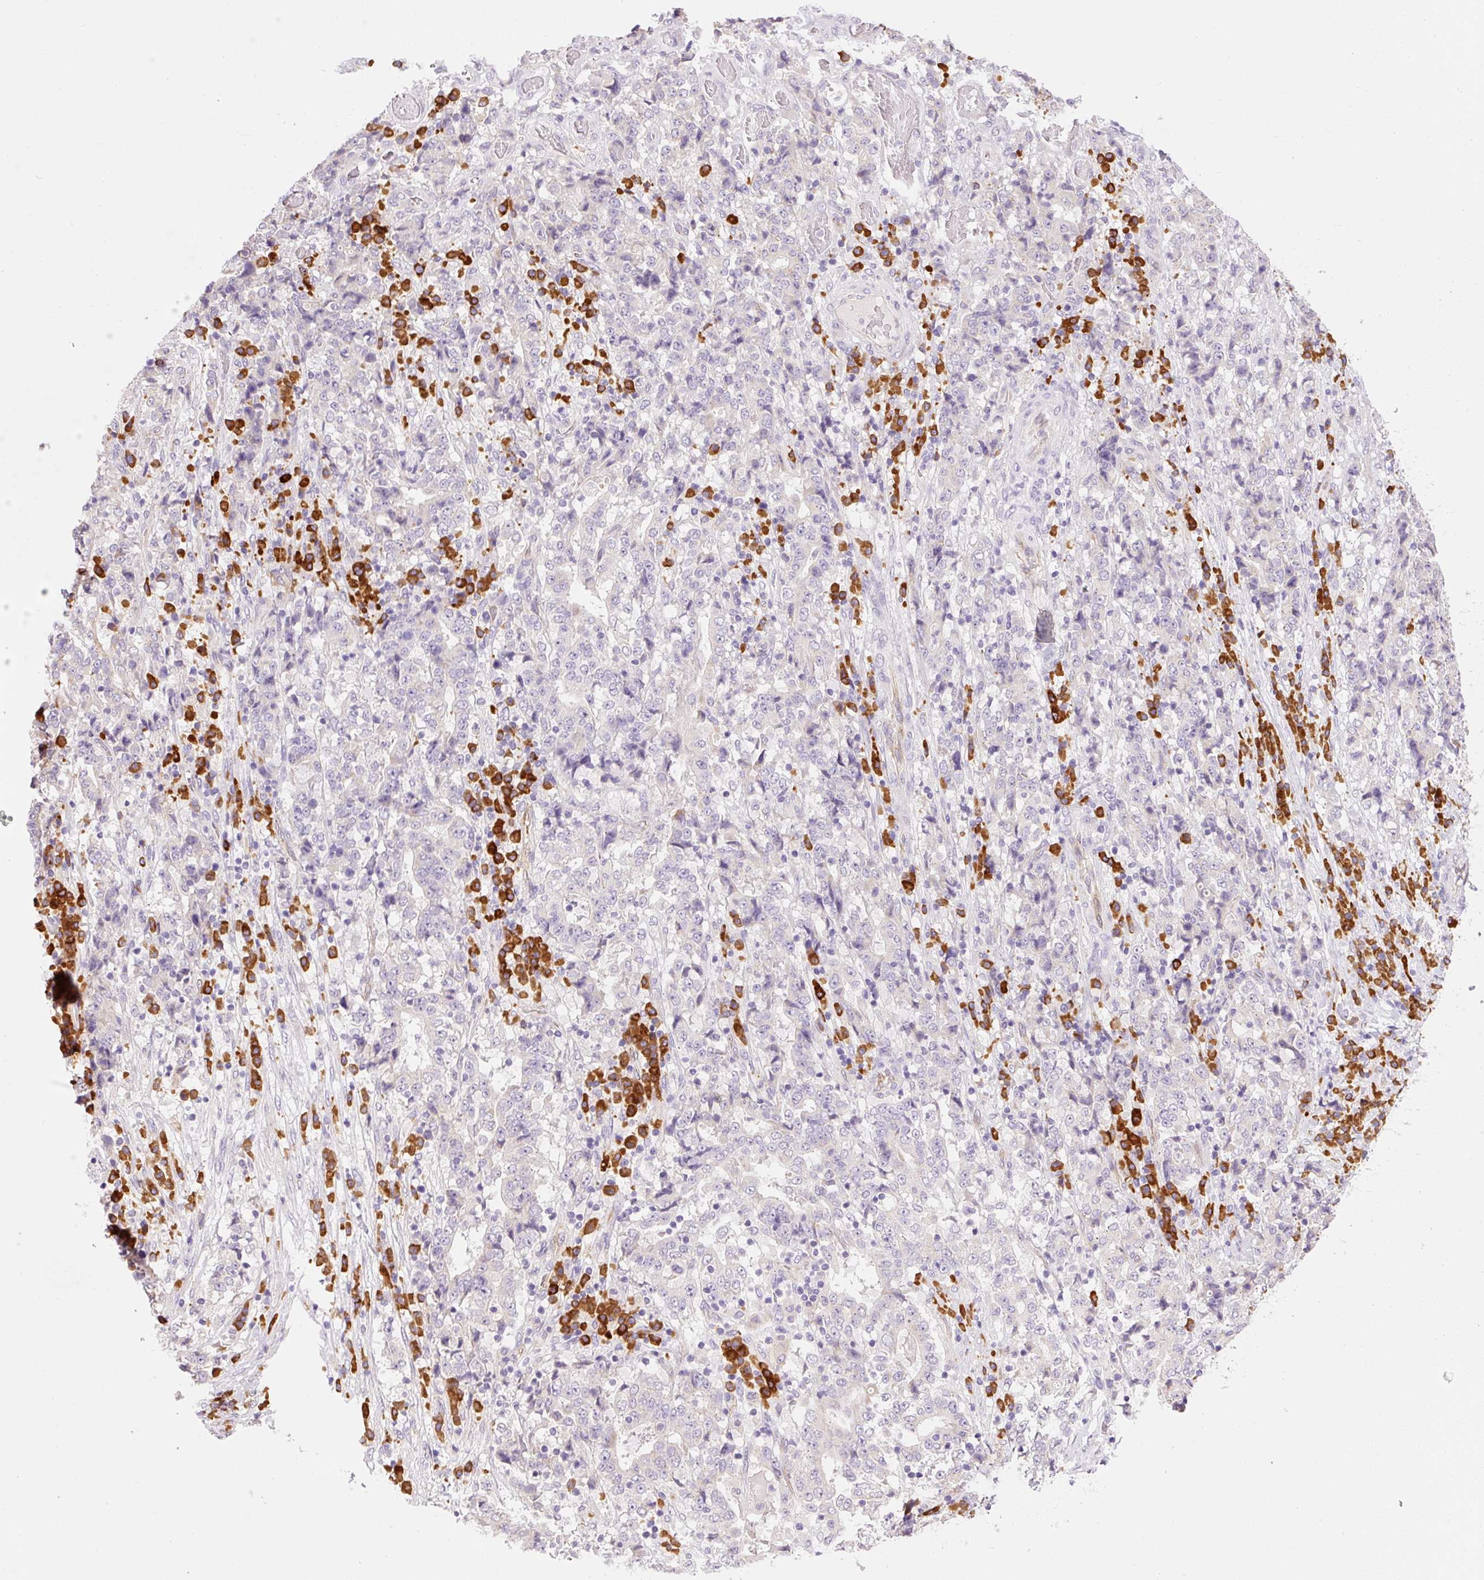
{"staining": {"intensity": "negative", "quantity": "none", "location": "none"}, "tissue": "stomach cancer", "cell_type": "Tumor cells", "image_type": "cancer", "snomed": [{"axis": "morphology", "description": "Normal tissue, NOS"}, {"axis": "morphology", "description": "Adenocarcinoma, NOS"}, {"axis": "topography", "description": "Stomach, upper"}, {"axis": "topography", "description": "Stomach"}], "caption": "Immunohistochemical staining of stomach cancer demonstrates no significant expression in tumor cells. The staining is performed using DAB brown chromogen with nuclei counter-stained in using hematoxylin.", "gene": "PNPLA5", "patient": {"sex": "male", "age": 59}}